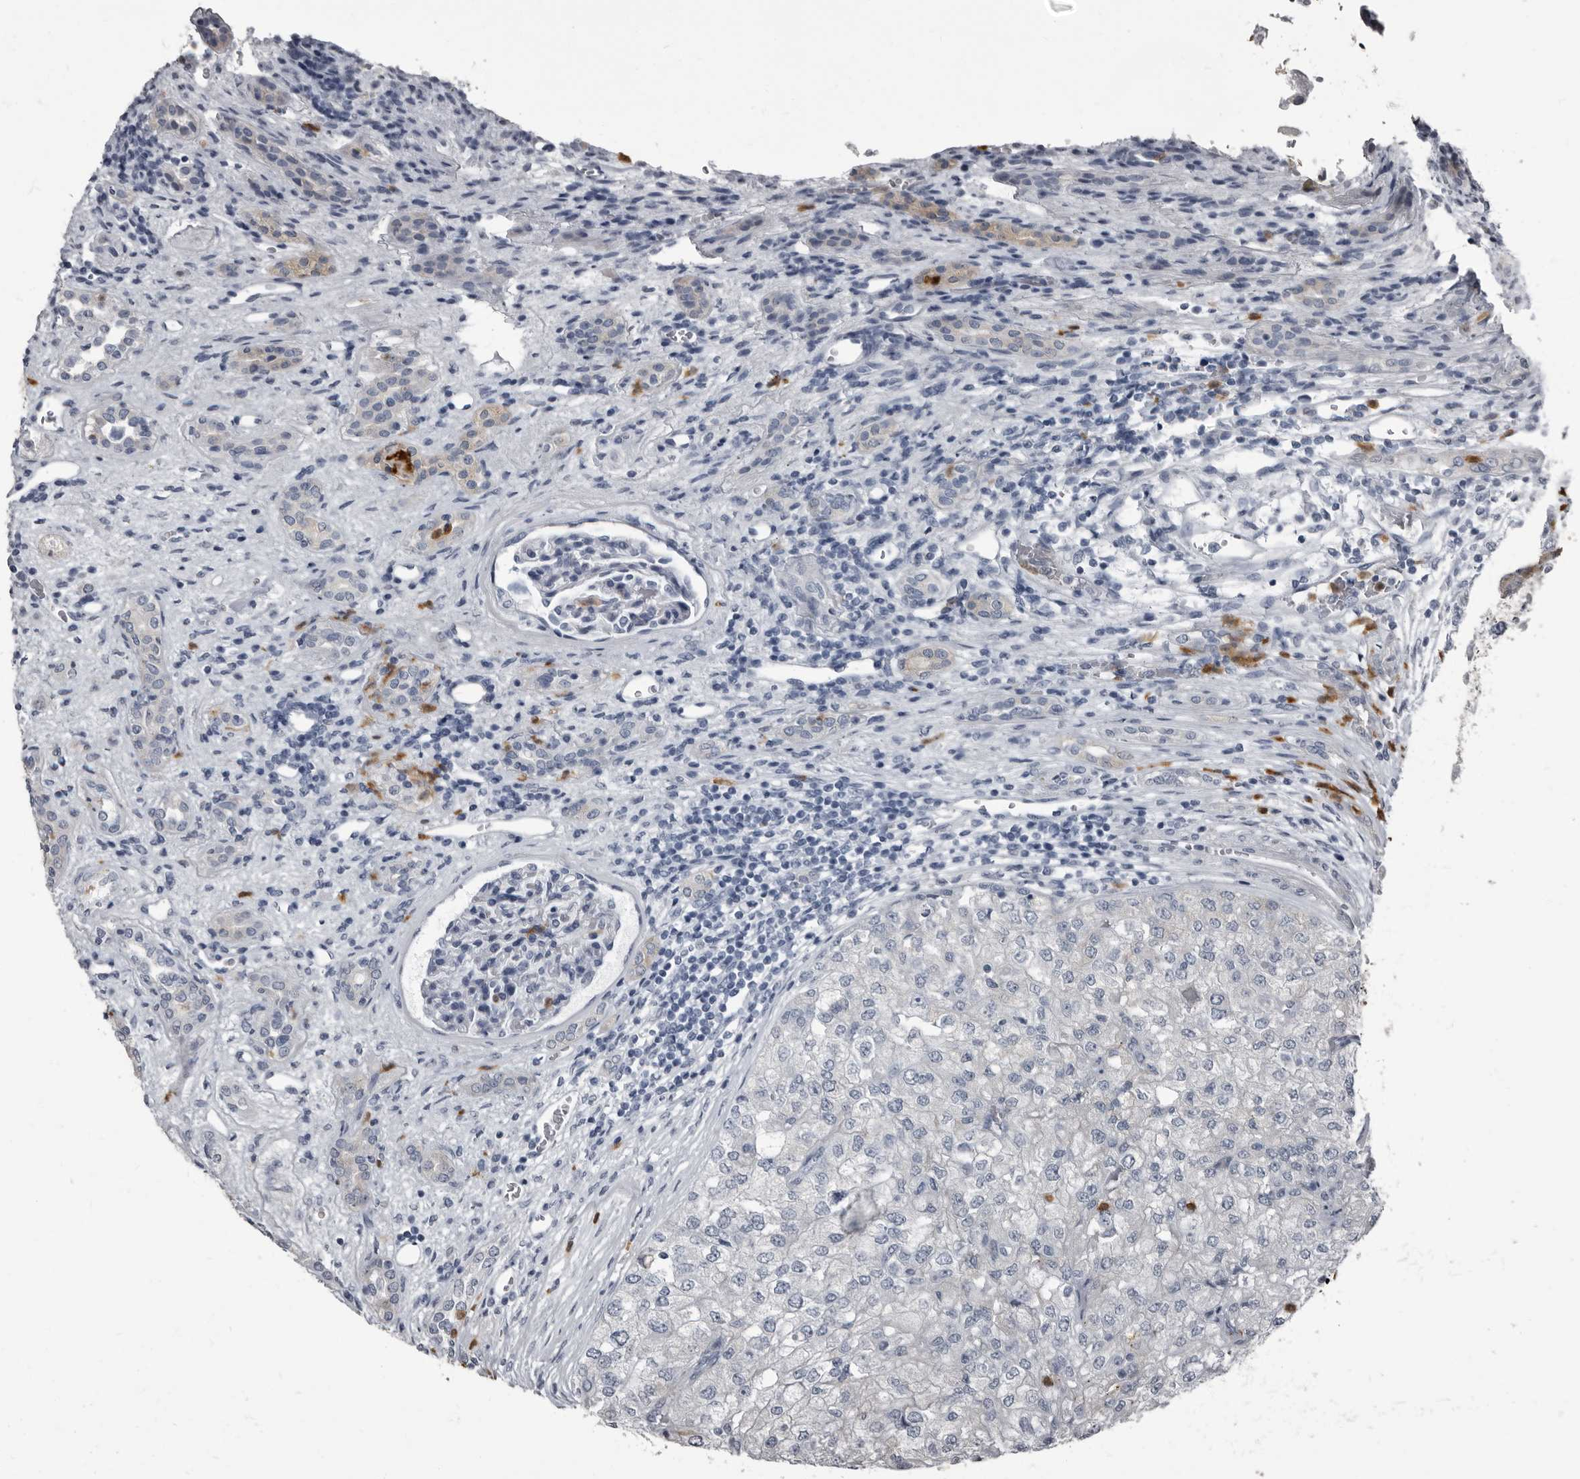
{"staining": {"intensity": "negative", "quantity": "none", "location": "none"}, "tissue": "renal cancer", "cell_type": "Tumor cells", "image_type": "cancer", "snomed": [{"axis": "morphology", "description": "Adenocarcinoma, NOS"}, {"axis": "topography", "description": "Kidney"}], "caption": "An IHC image of renal cancer (adenocarcinoma) is shown. There is no staining in tumor cells of renal cancer (adenocarcinoma).", "gene": "TPD52L1", "patient": {"sex": "female", "age": 54}}